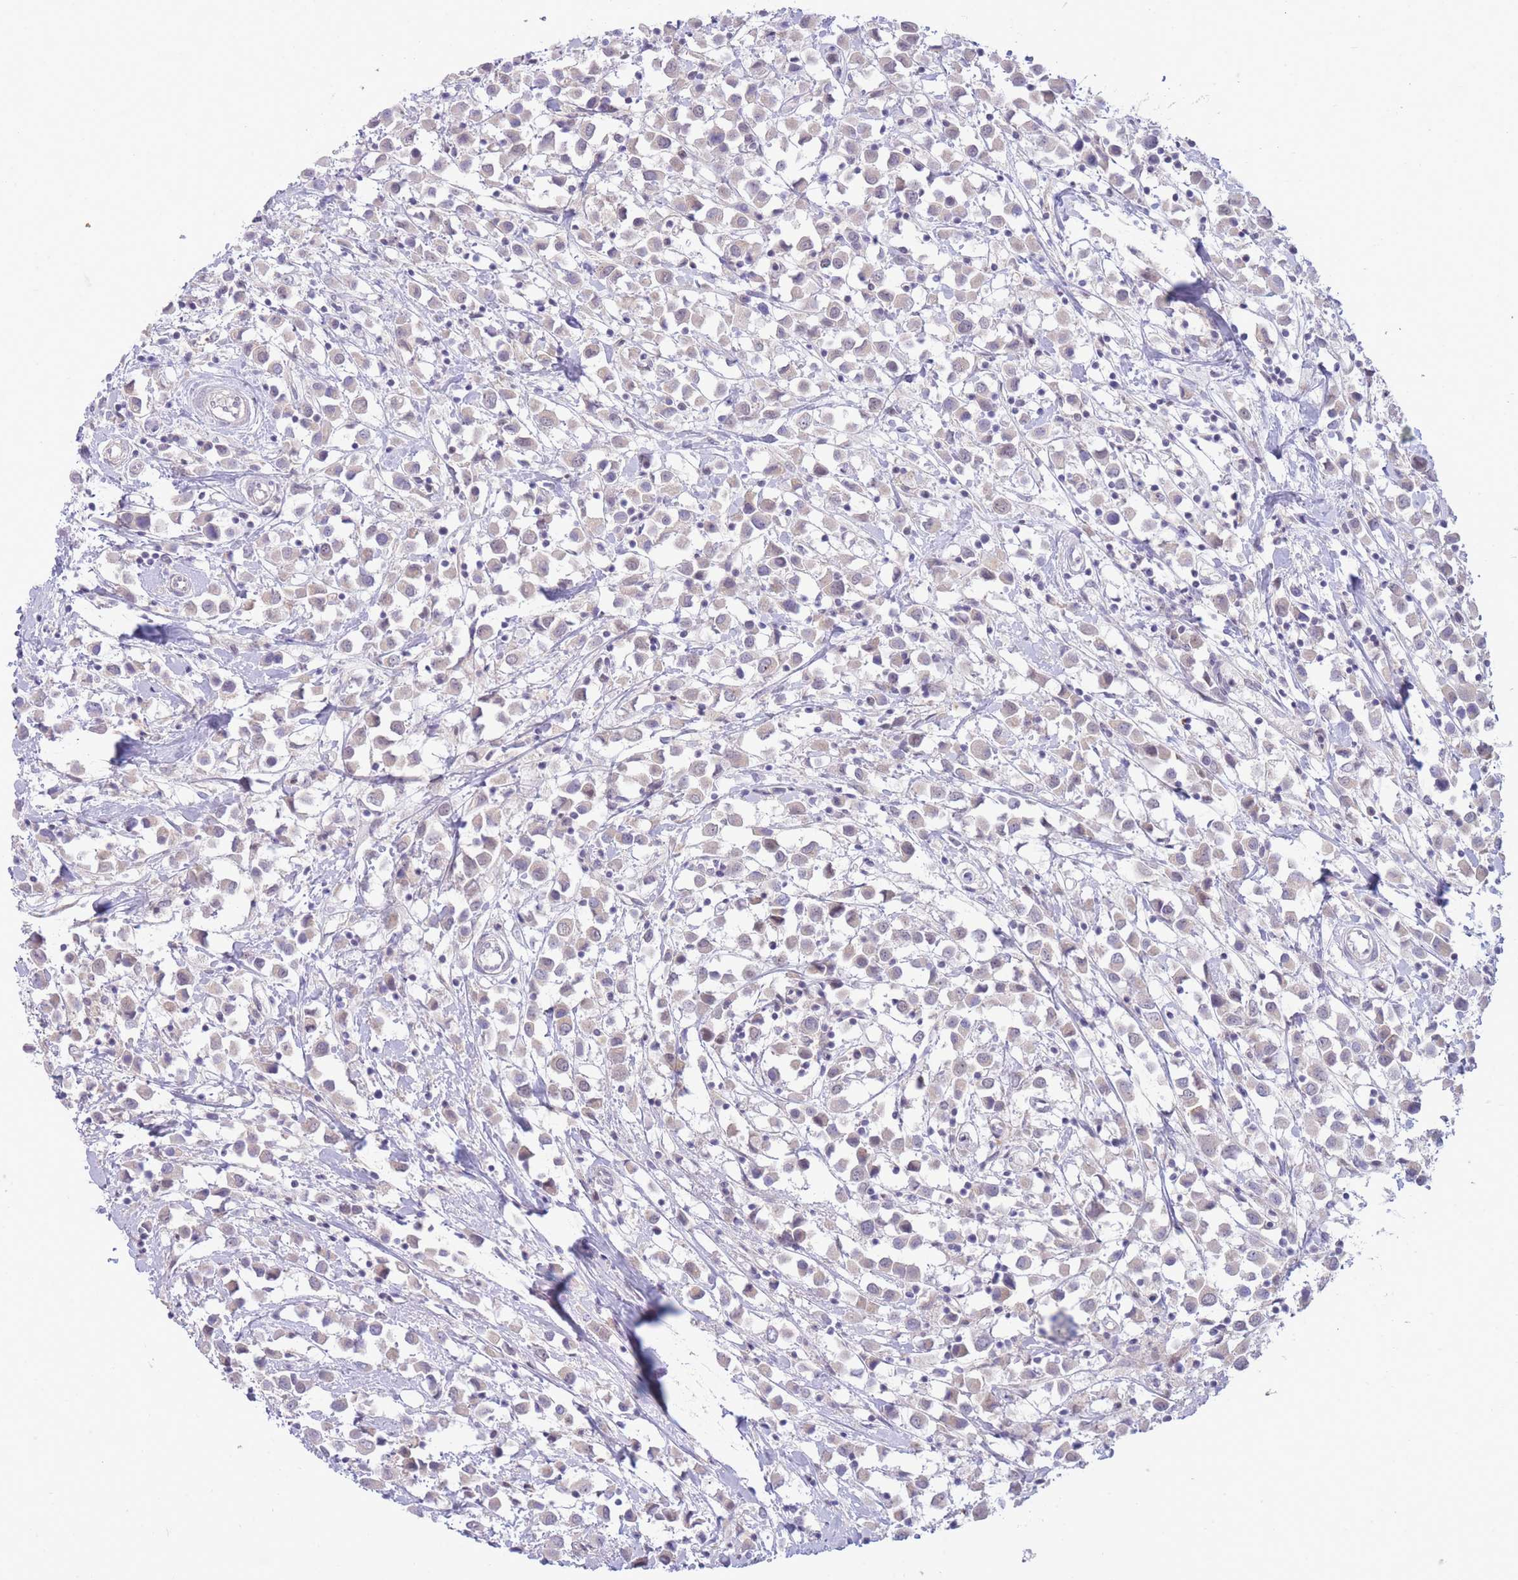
{"staining": {"intensity": "negative", "quantity": "none", "location": "none"}, "tissue": "breast cancer", "cell_type": "Tumor cells", "image_type": "cancer", "snomed": [{"axis": "morphology", "description": "Duct carcinoma"}, {"axis": "topography", "description": "Breast"}], "caption": "An immunohistochemistry micrograph of breast cancer (infiltrating ductal carcinoma) is shown. There is no staining in tumor cells of breast cancer (infiltrating ductal carcinoma).", "gene": "FBXO46", "patient": {"sex": "female", "age": 61}}